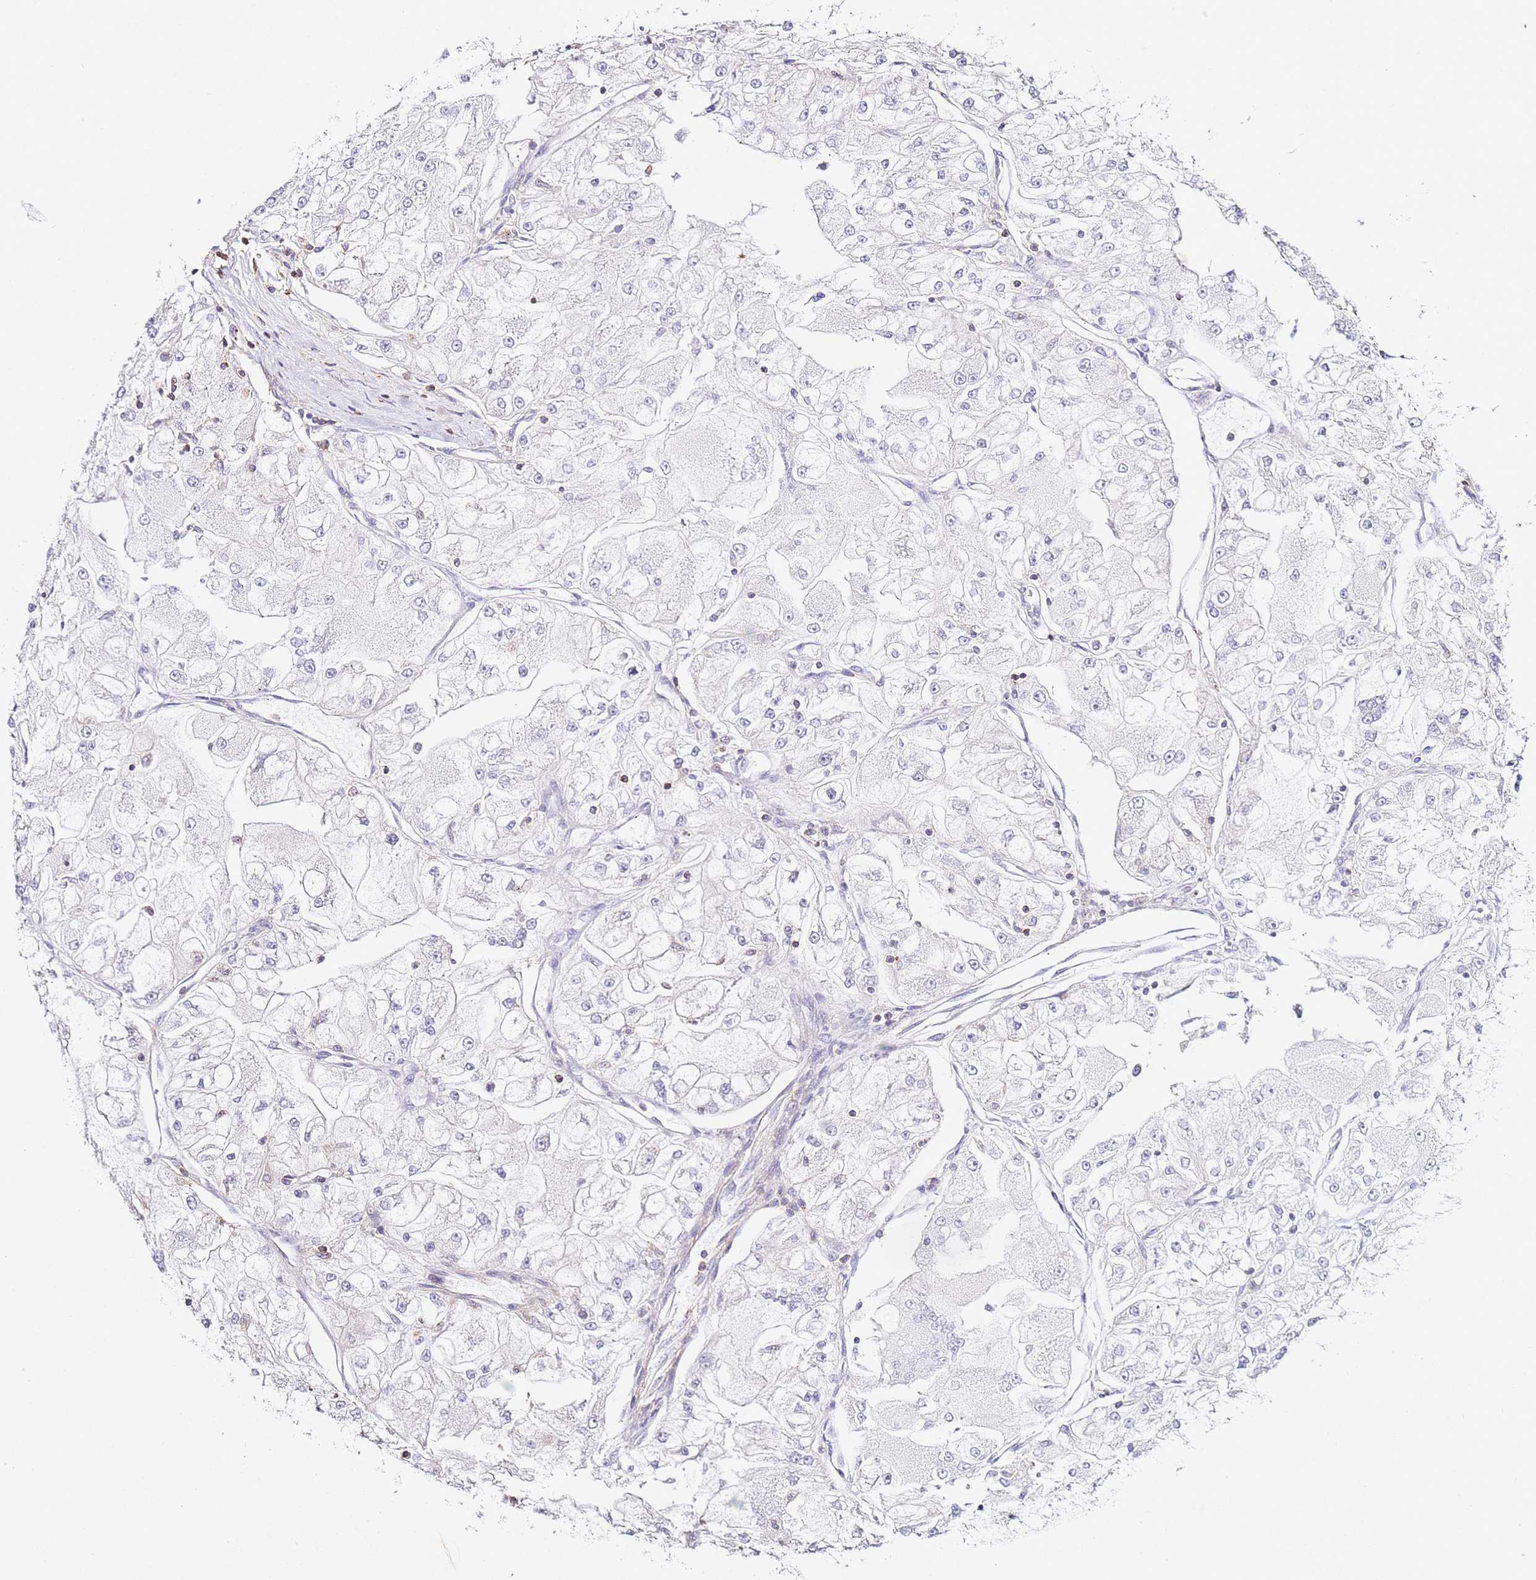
{"staining": {"intensity": "negative", "quantity": "none", "location": "none"}, "tissue": "renal cancer", "cell_type": "Tumor cells", "image_type": "cancer", "snomed": [{"axis": "morphology", "description": "Adenocarcinoma, NOS"}, {"axis": "topography", "description": "Kidney"}], "caption": "A histopathology image of human renal adenocarcinoma is negative for staining in tumor cells. (Brightfield microscopy of DAB immunohistochemistry (IHC) at high magnification).", "gene": "ZNF671", "patient": {"sex": "female", "age": 72}}